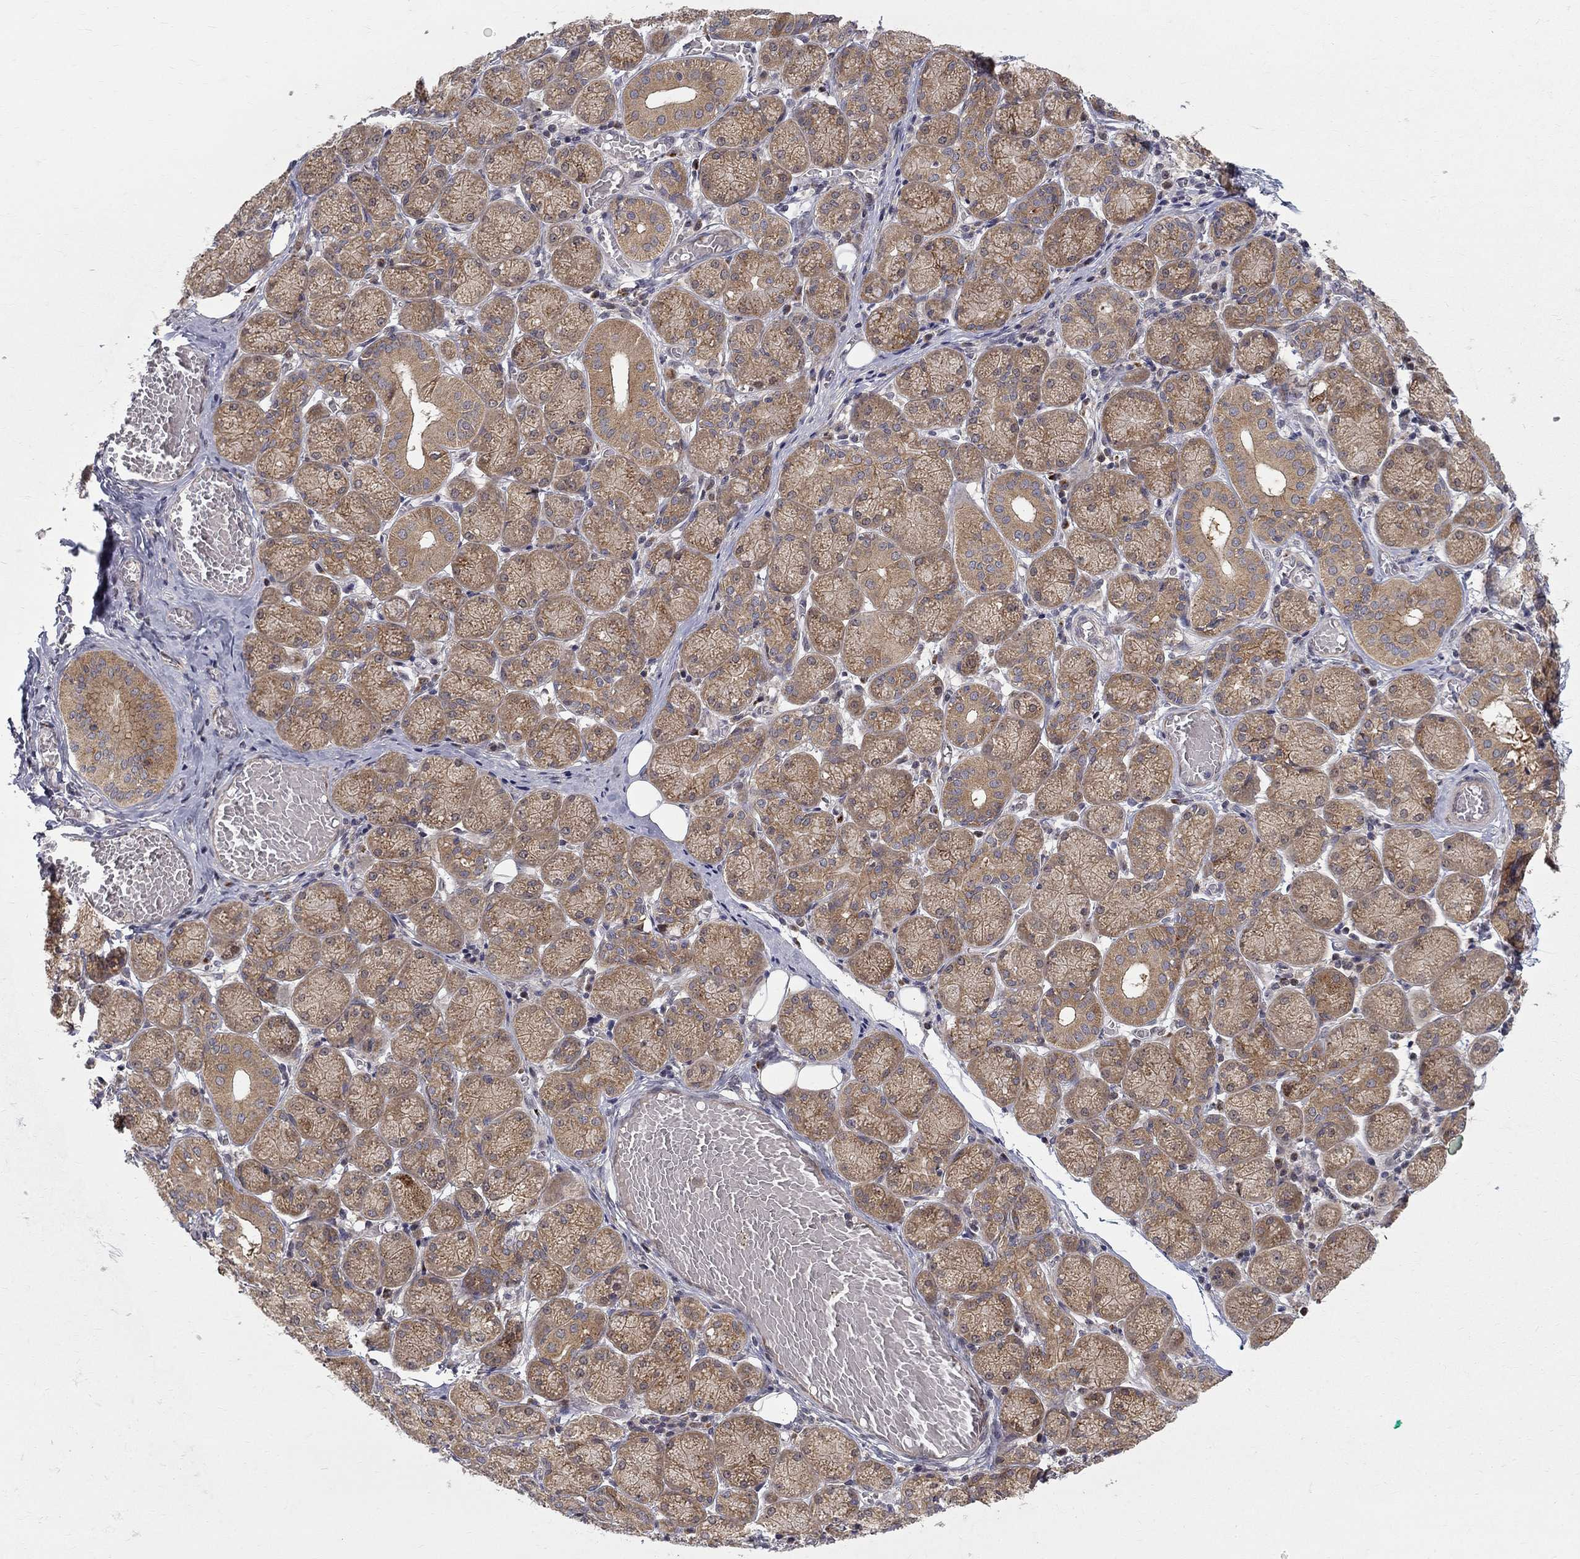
{"staining": {"intensity": "strong", "quantity": "25%-75%", "location": "cytoplasmic/membranous"}, "tissue": "salivary gland", "cell_type": "Glandular cells", "image_type": "normal", "snomed": [{"axis": "morphology", "description": "Normal tissue, NOS"}, {"axis": "topography", "description": "Salivary gland"}, {"axis": "topography", "description": "Peripheral nerve tissue"}], "caption": "Immunohistochemical staining of unremarkable salivary gland shows high levels of strong cytoplasmic/membranous staining in about 25%-75% of glandular cells.", "gene": "WDR19", "patient": {"sex": "female", "age": 24}}